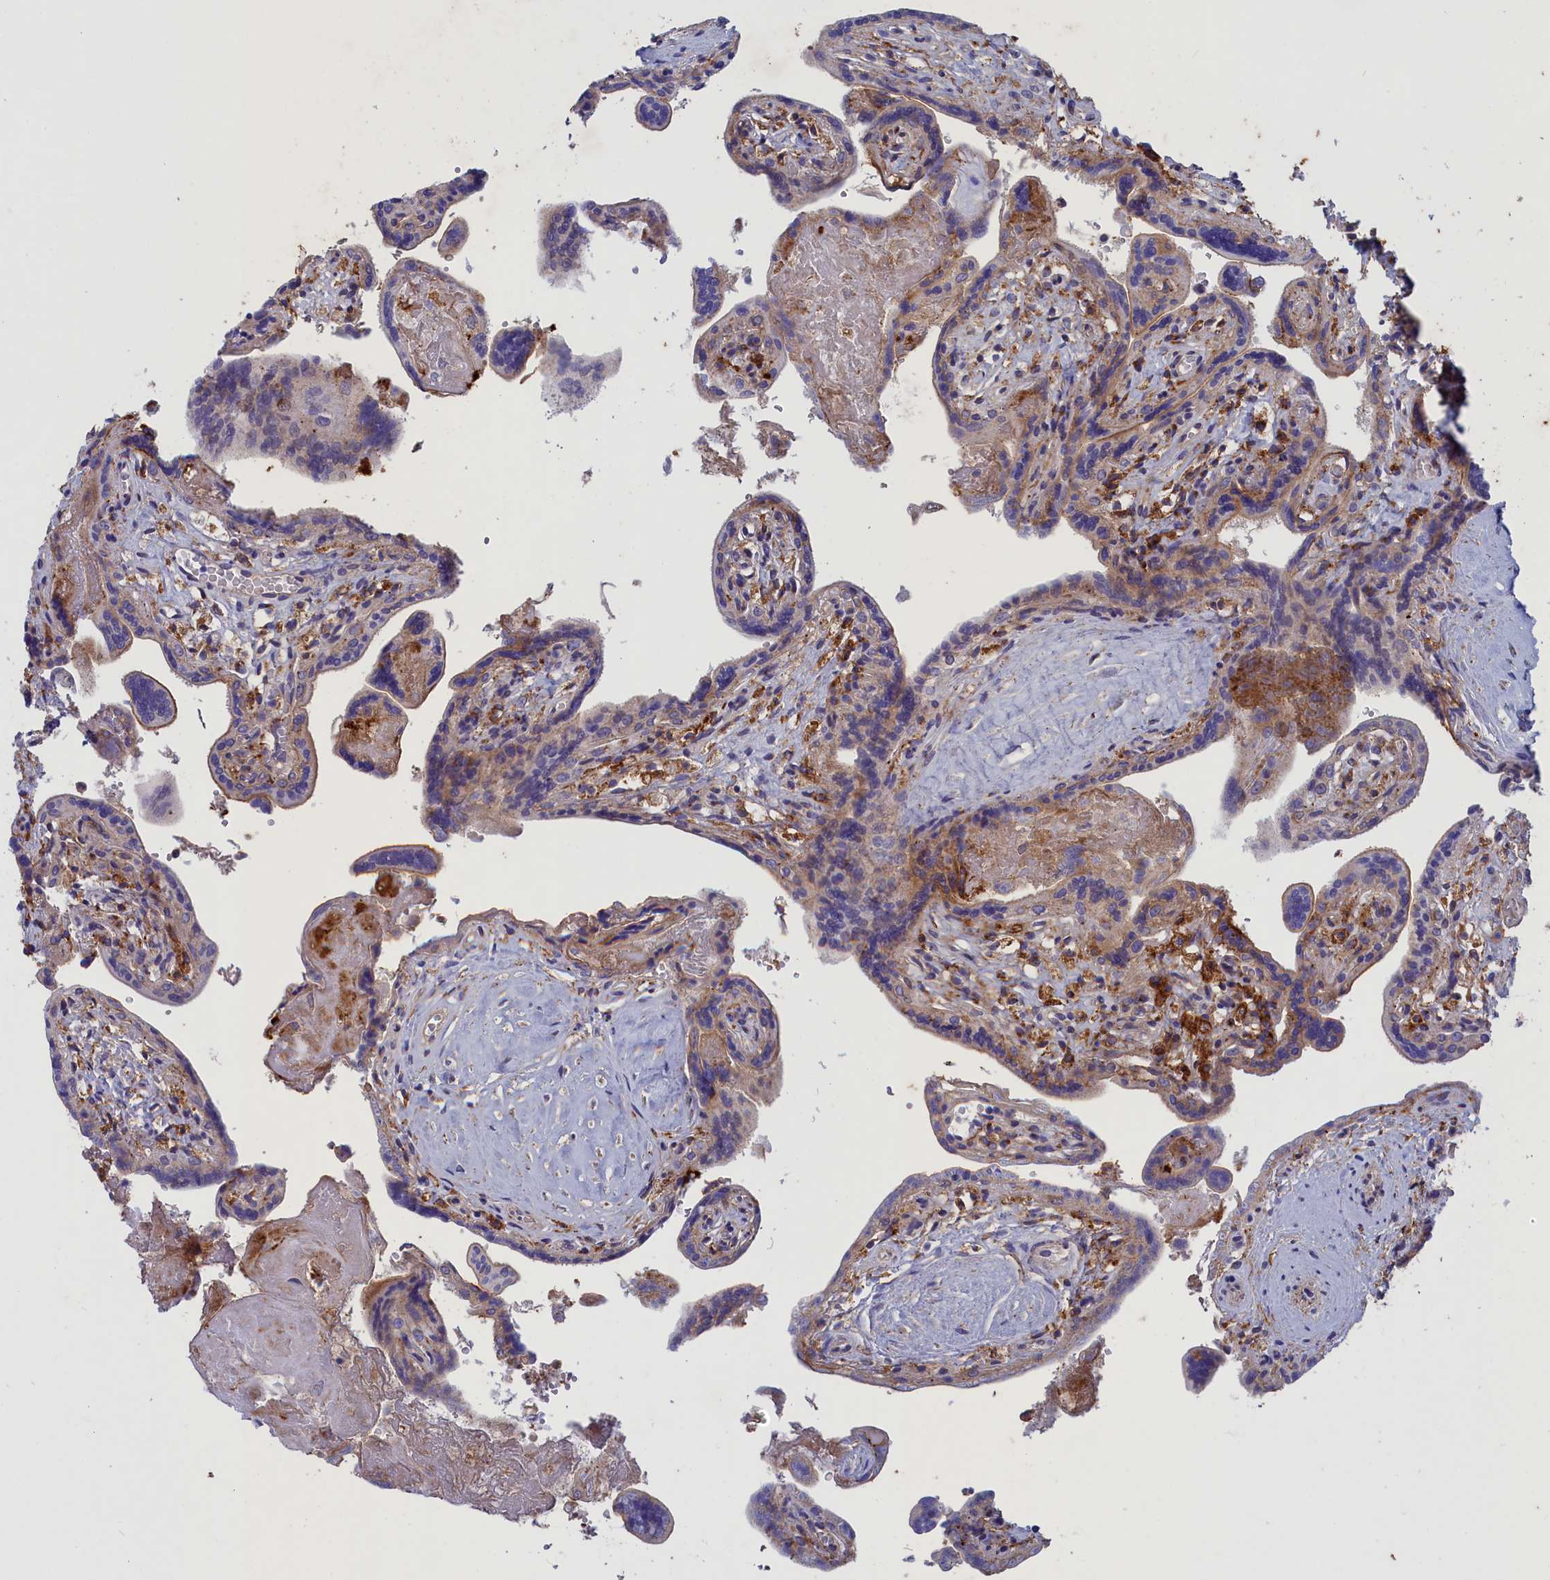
{"staining": {"intensity": "strong", "quantity": "25%-75%", "location": "cytoplasmic/membranous"}, "tissue": "placenta", "cell_type": "Trophoblastic cells", "image_type": "normal", "snomed": [{"axis": "morphology", "description": "Normal tissue, NOS"}, {"axis": "topography", "description": "Placenta"}], "caption": "Protein expression analysis of normal placenta displays strong cytoplasmic/membranous expression in approximately 25%-75% of trophoblastic cells.", "gene": "SCAMP4", "patient": {"sex": "female", "age": 37}}